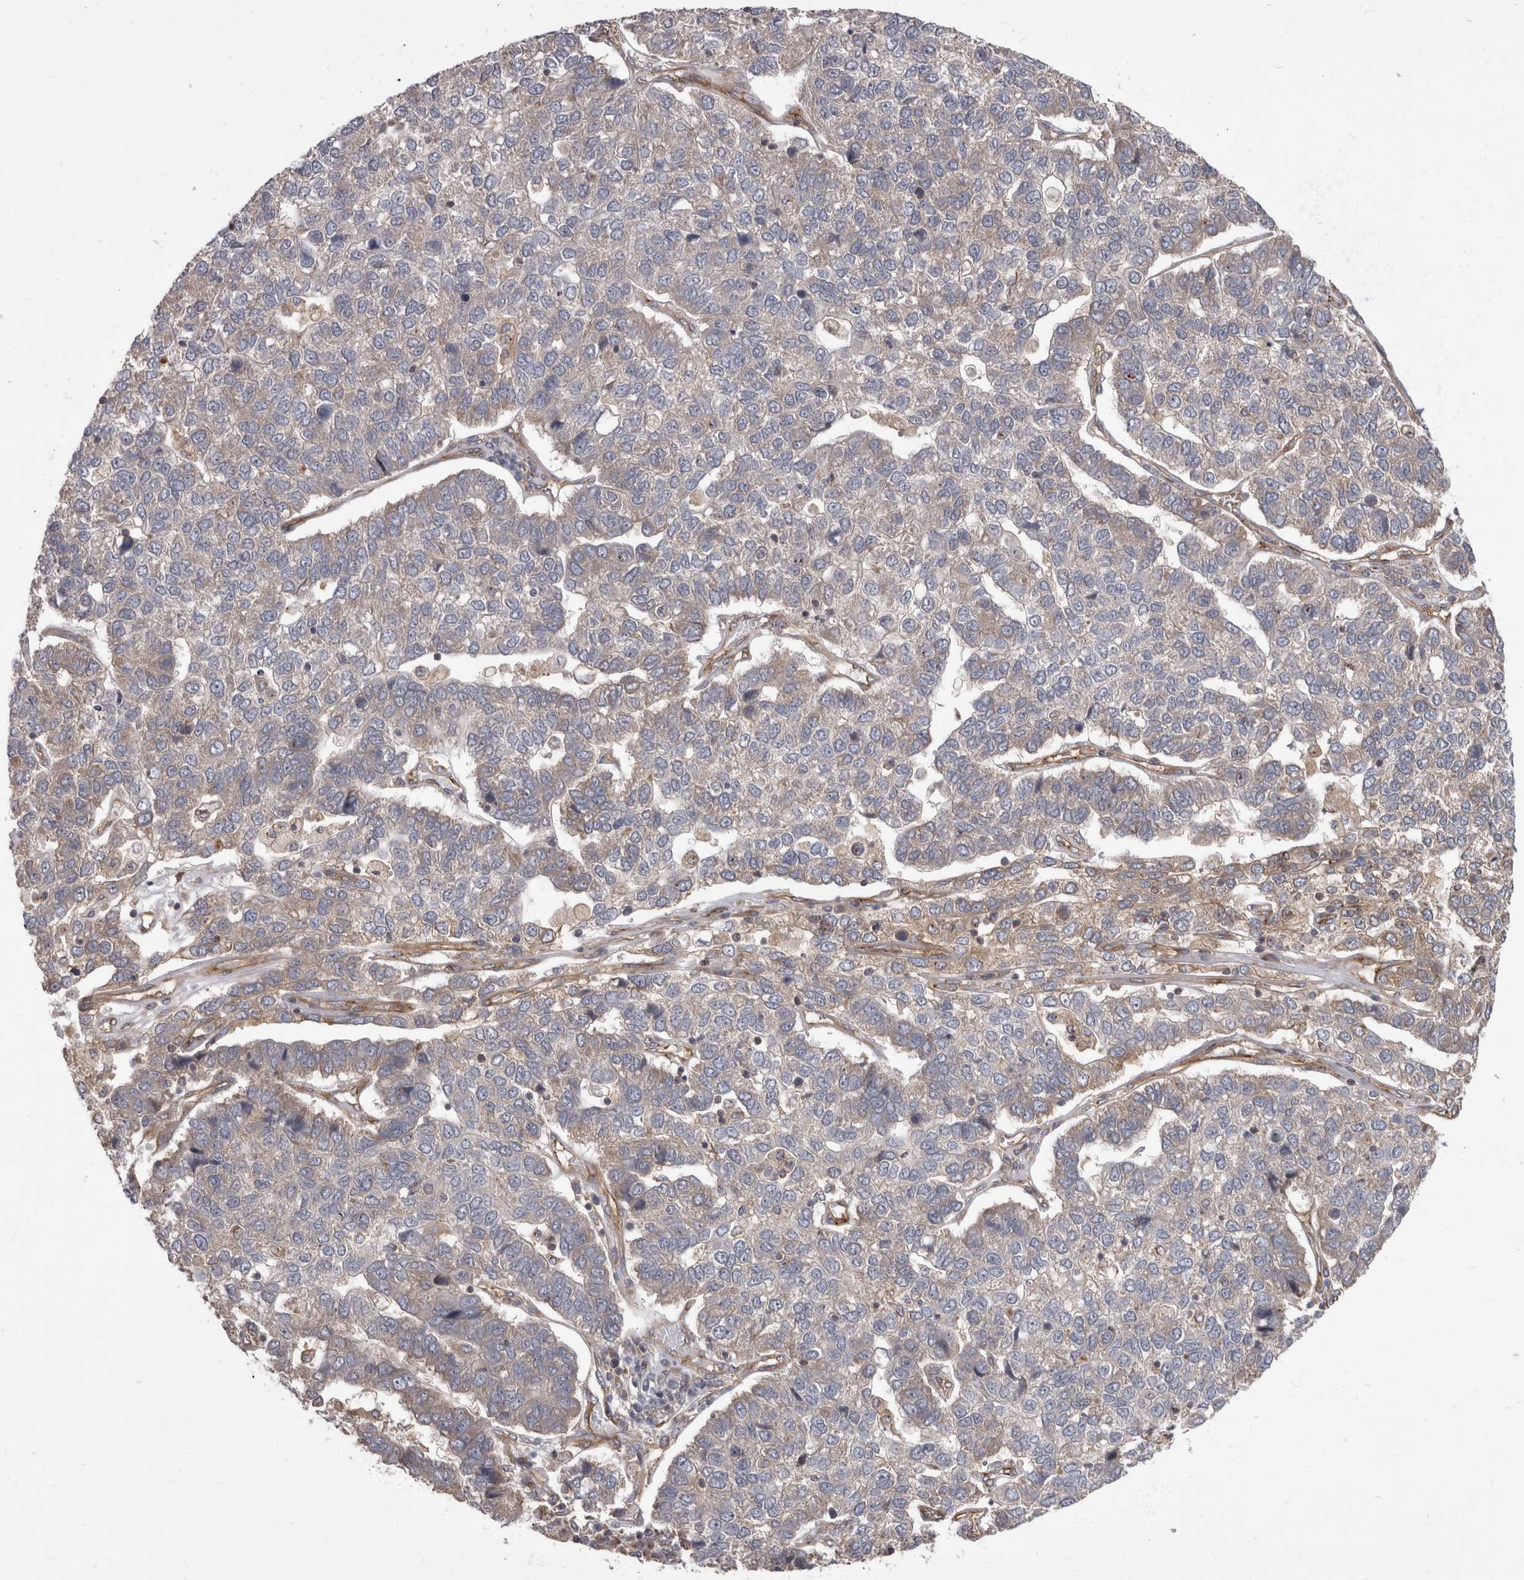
{"staining": {"intensity": "negative", "quantity": "none", "location": "none"}, "tissue": "pancreatic cancer", "cell_type": "Tumor cells", "image_type": "cancer", "snomed": [{"axis": "morphology", "description": "Adenocarcinoma, NOS"}, {"axis": "topography", "description": "Pancreas"}], "caption": "DAB (3,3'-diaminobenzidine) immunohistochemical staining of human pancreatic cancer (adenocarcinoma) displays no significant expression in tumor cells.", "gene": "HOOK3", "patient": {"sex": "female", "age": 61}}